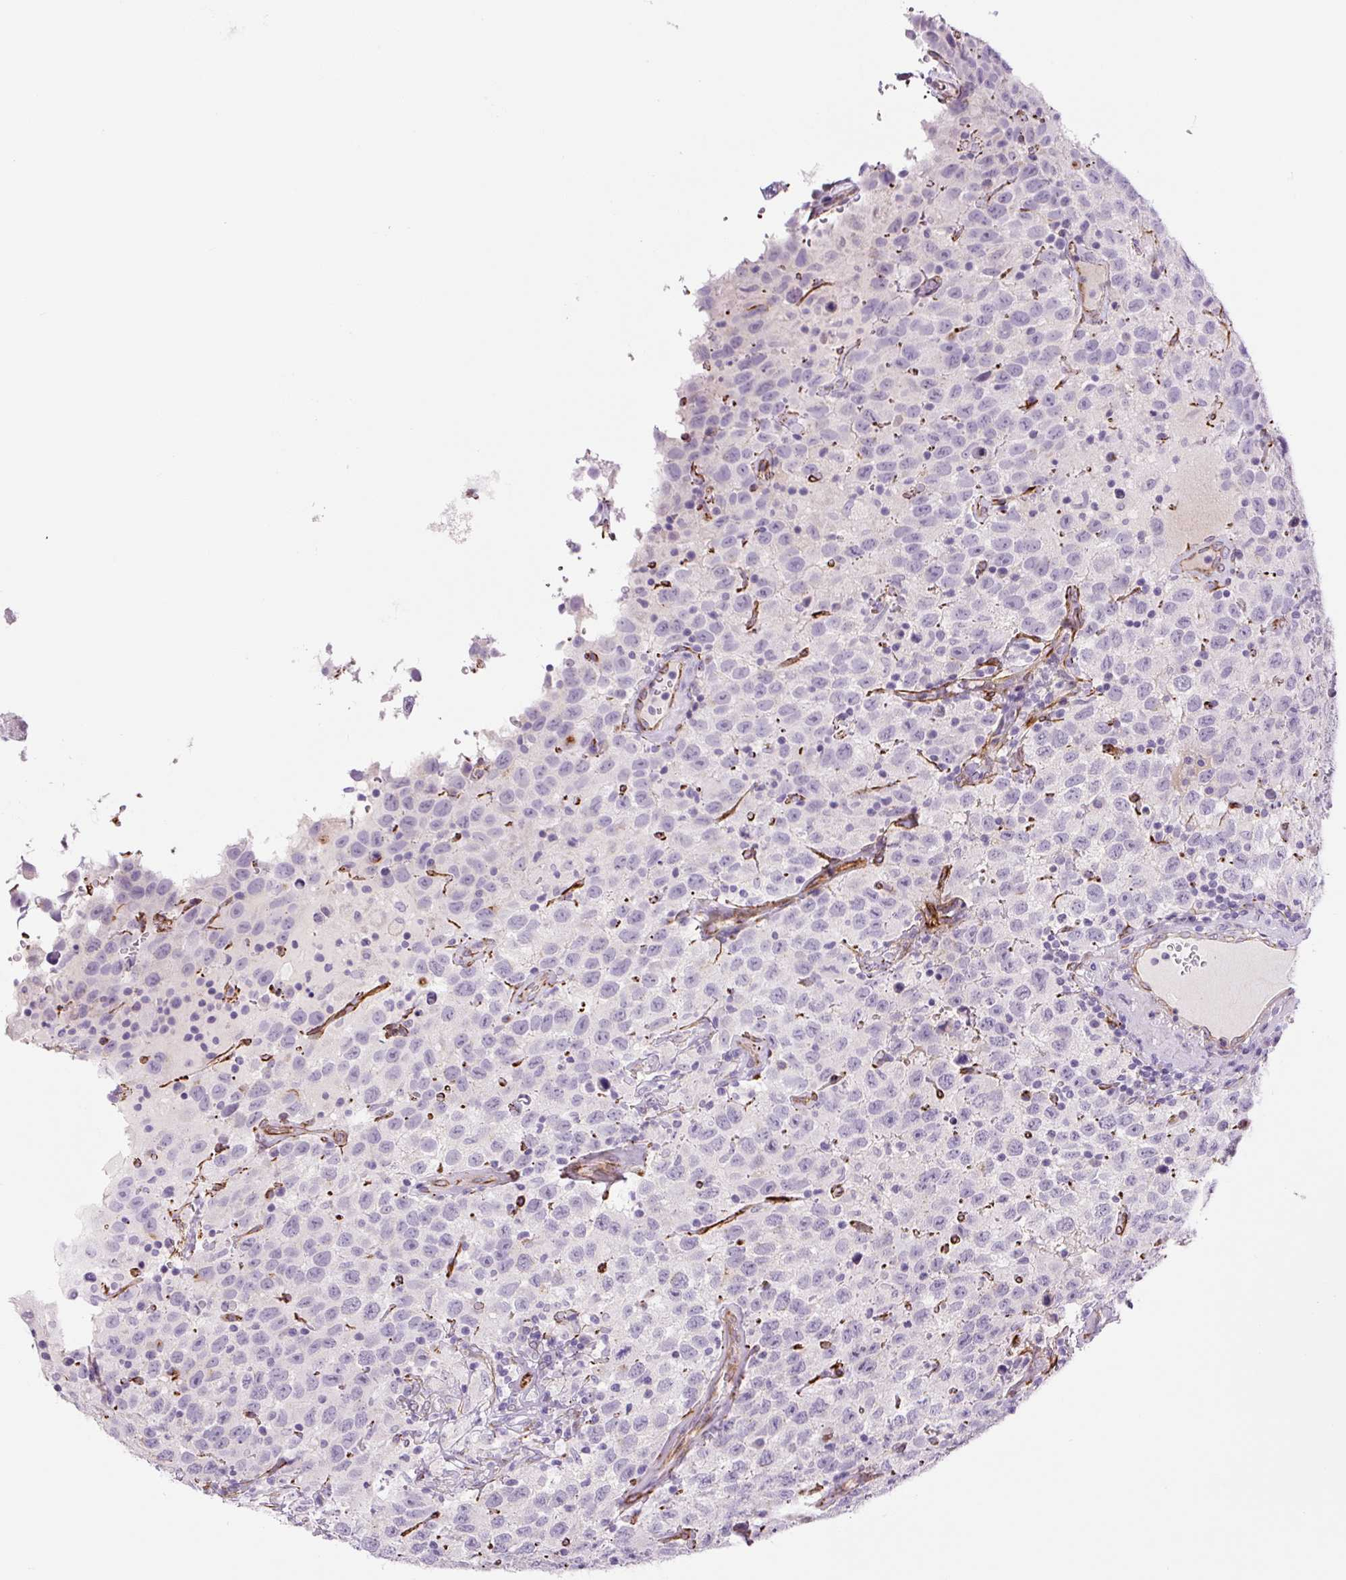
{"staining": {"intensity": "negative", "quantity": "none", "location": "none"}, "tissue": "testis cancer", "cell_type": "Tumor cells", "image_type": "cancer", "snomed": [{"axis": "morphology", "description": "Seminoma, NOS"}, {"axis": "topography", "description": "Testis"}], "caption": "Protein analysis of testis seminoma demonstrates no significant expression in tumor cells. (DAB (3,3'-diaminobenzidine) immunohistochemistry visualized using brightfield microscopy, high magnification).", "gene": "NES", "patient": {"sex": "male", "age": 41}}